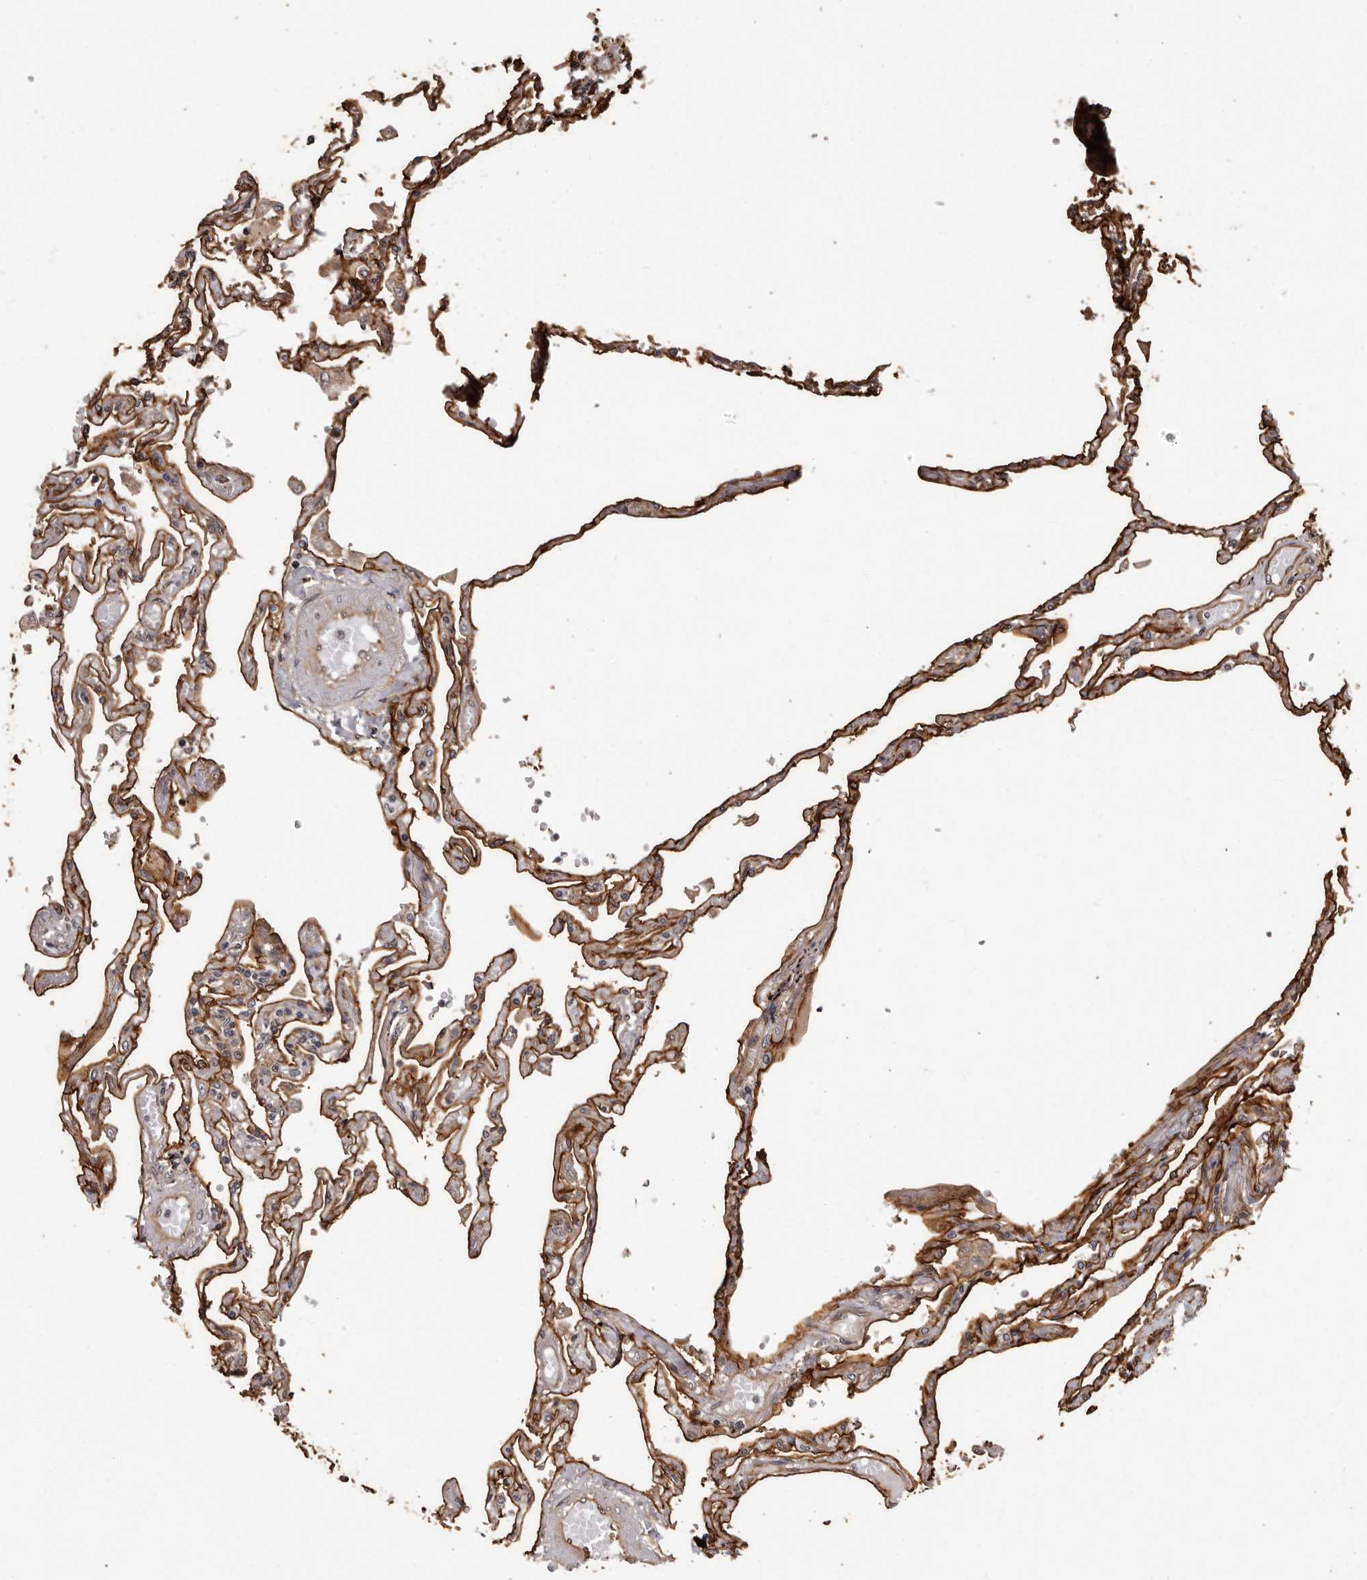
{"staining": {"intensity": "strong", "quantity": ">75%", "location": "cytoplasmic/membranous"}, "tissue": "lung", "cell_type": "Alveolar cells", "image_type": "normal", "snomed": [{"axis": "morphology", "description": "Normal tissue, NOS"}, {"axis": "topography", "description": "Lung"}], "caption": "This is a photomicrograph of immunohistochemistry (IHC) staining of benign lung, which shows strong expression in the cytoplasmic/membranous of alveolar cells.", "gene": "SLITRK6", "patient": {"sex": "female", "age": 67}}